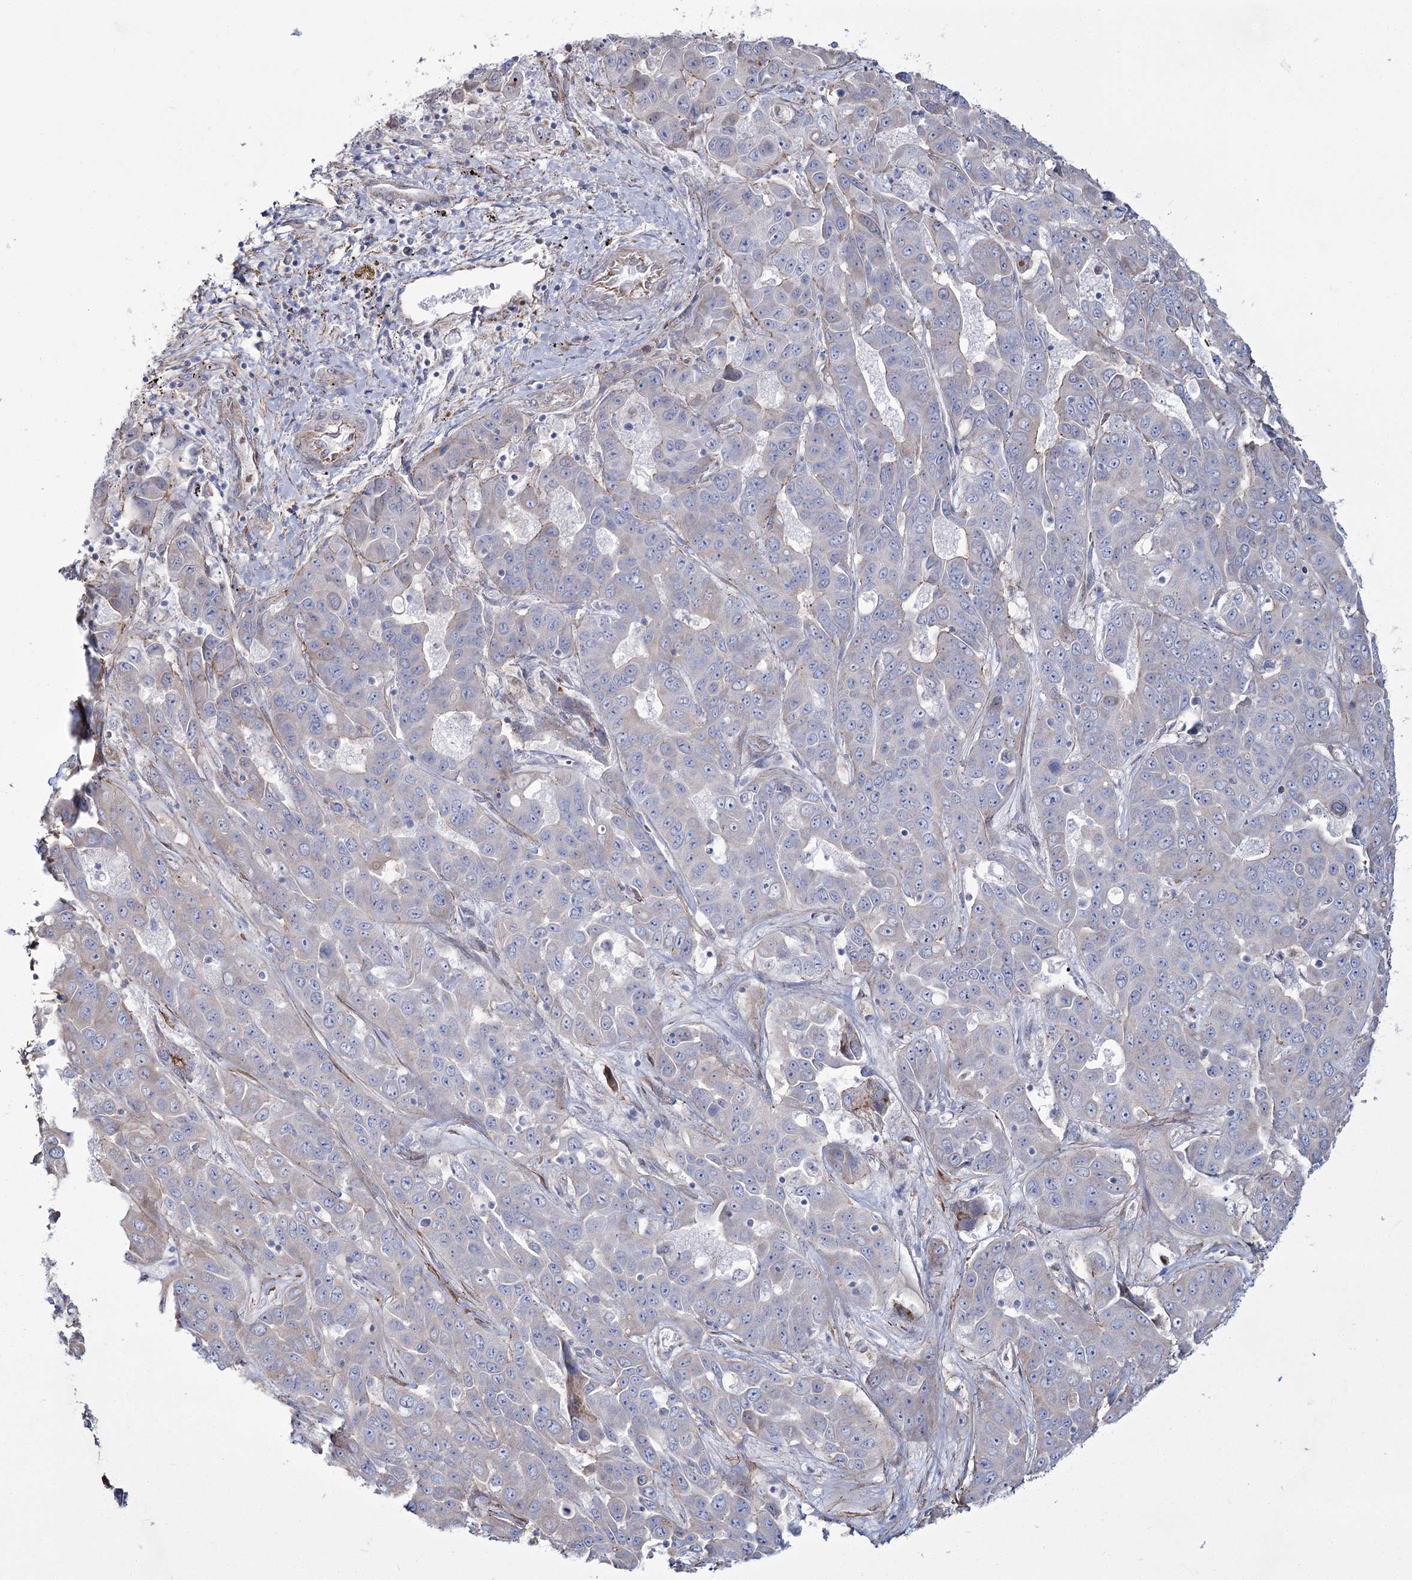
{"staining": {"intensity": "negative", "quantity": "none", "location": "none"}, "tissue": "liver cancer", "cell_type": "Tumor cells", "image_type": "cancer", "snomed": [{"axis": "morphology", "description": "Cholangiocarcinoma"}, {"axis": "topography", "description": "Liver"}], "caption": "A high-resolution histopathology image shows IHC staining of liver cholangiocarcinoma, which demonstrates no significant expression in tumor cells.", "gene": "ME3", "patient": {"sex": "female", "age": 52}}